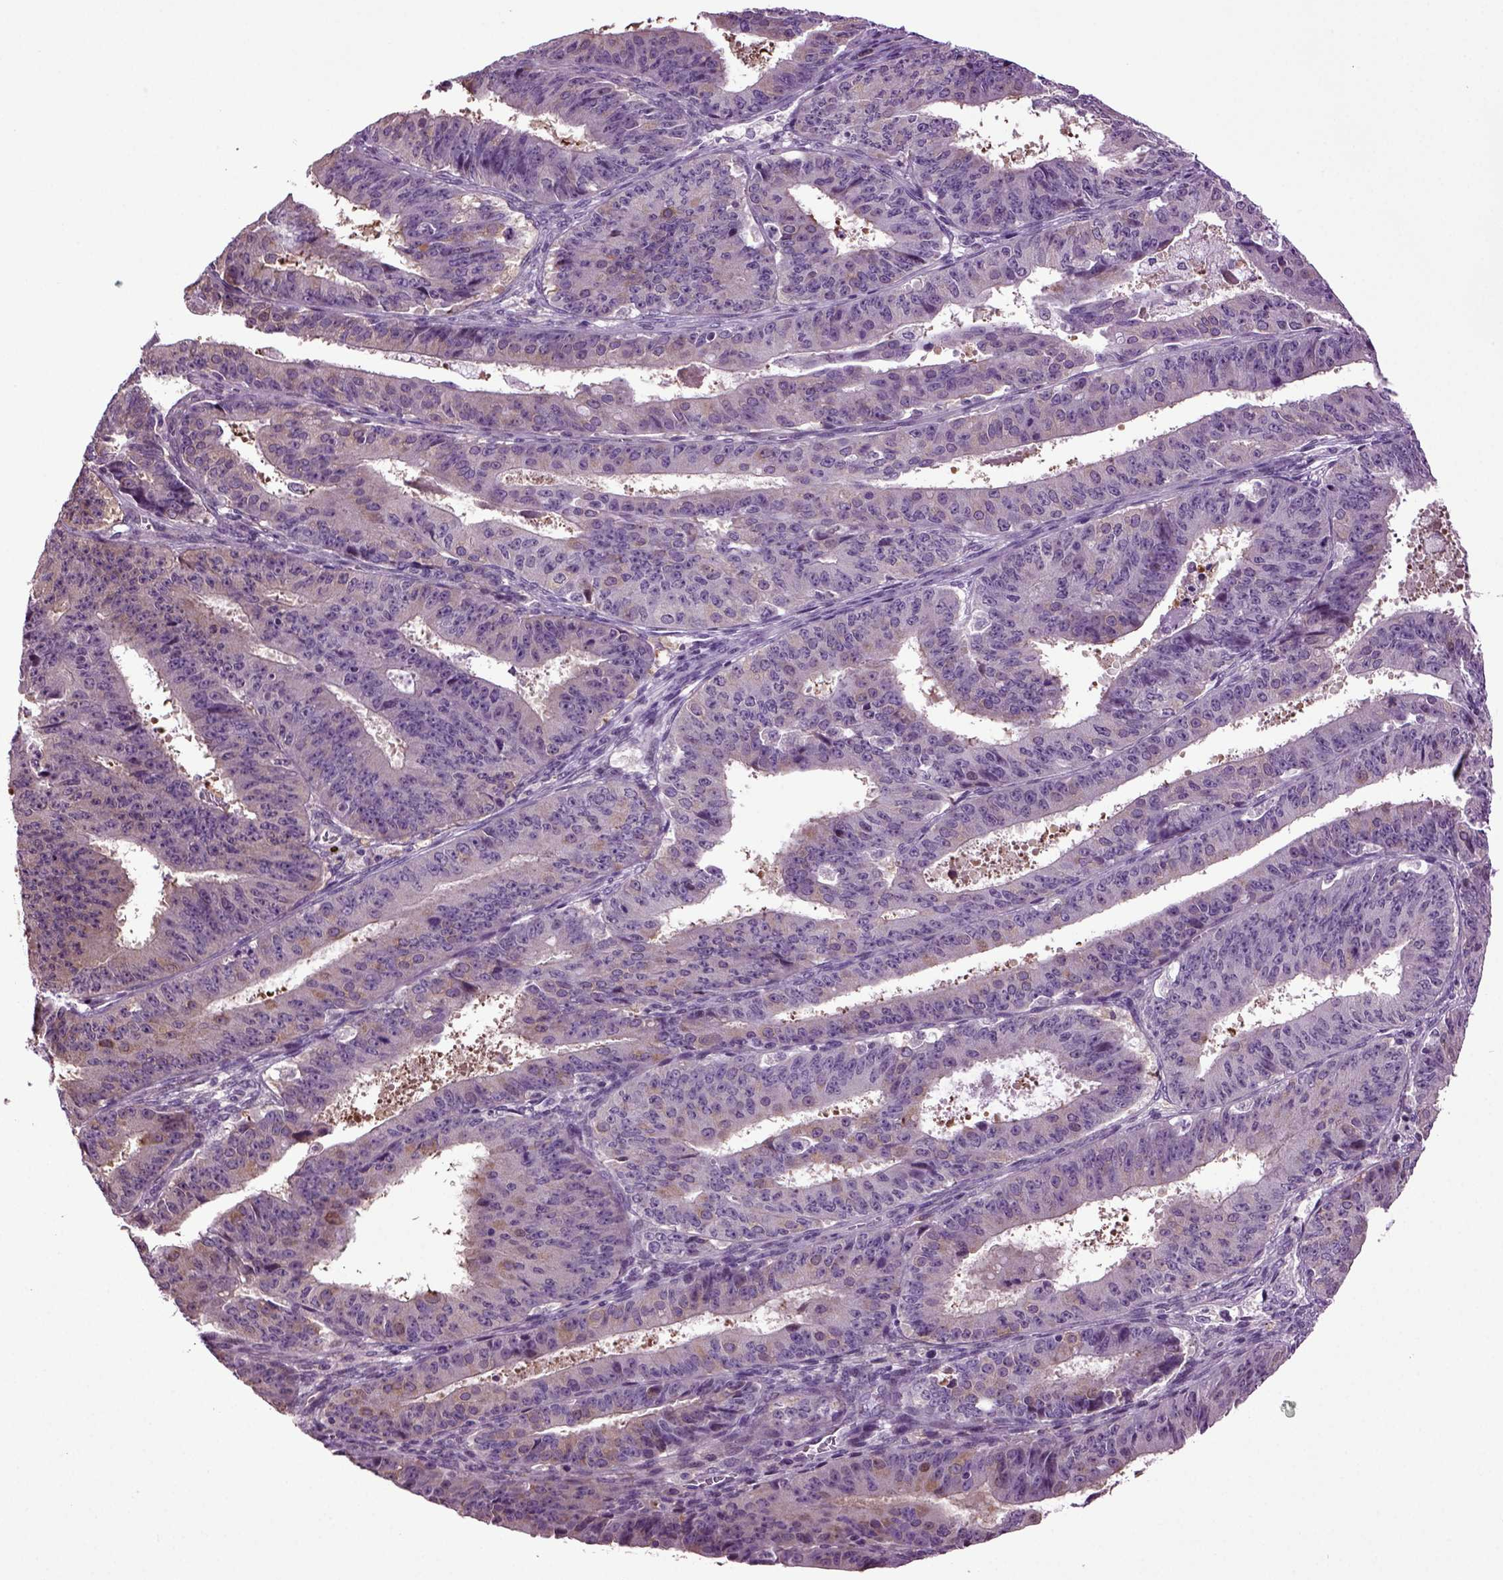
{"staining": {"intensity": "moderate", "quantity": "<25%", "location": "cytoplasmic/membranous"}, "tissue": "ovarian cancer", "cell_type": "Tumor cells", "image_type": "cancer", "snomed": [{"axis": "morphology", "description": "Carcinoma, endometroid"}, {"axis": "topography", "description": "Ovary"}], "caption": "This micrograph demonstrates immunohistochemistry staining of ovarian endometroid carcinoma, with low moderate cytoplasmic/membranous expression in approximately <25% of tumor cells.", "gene": "PLCH2", "patient": {"sex": "female", "age": 42}}